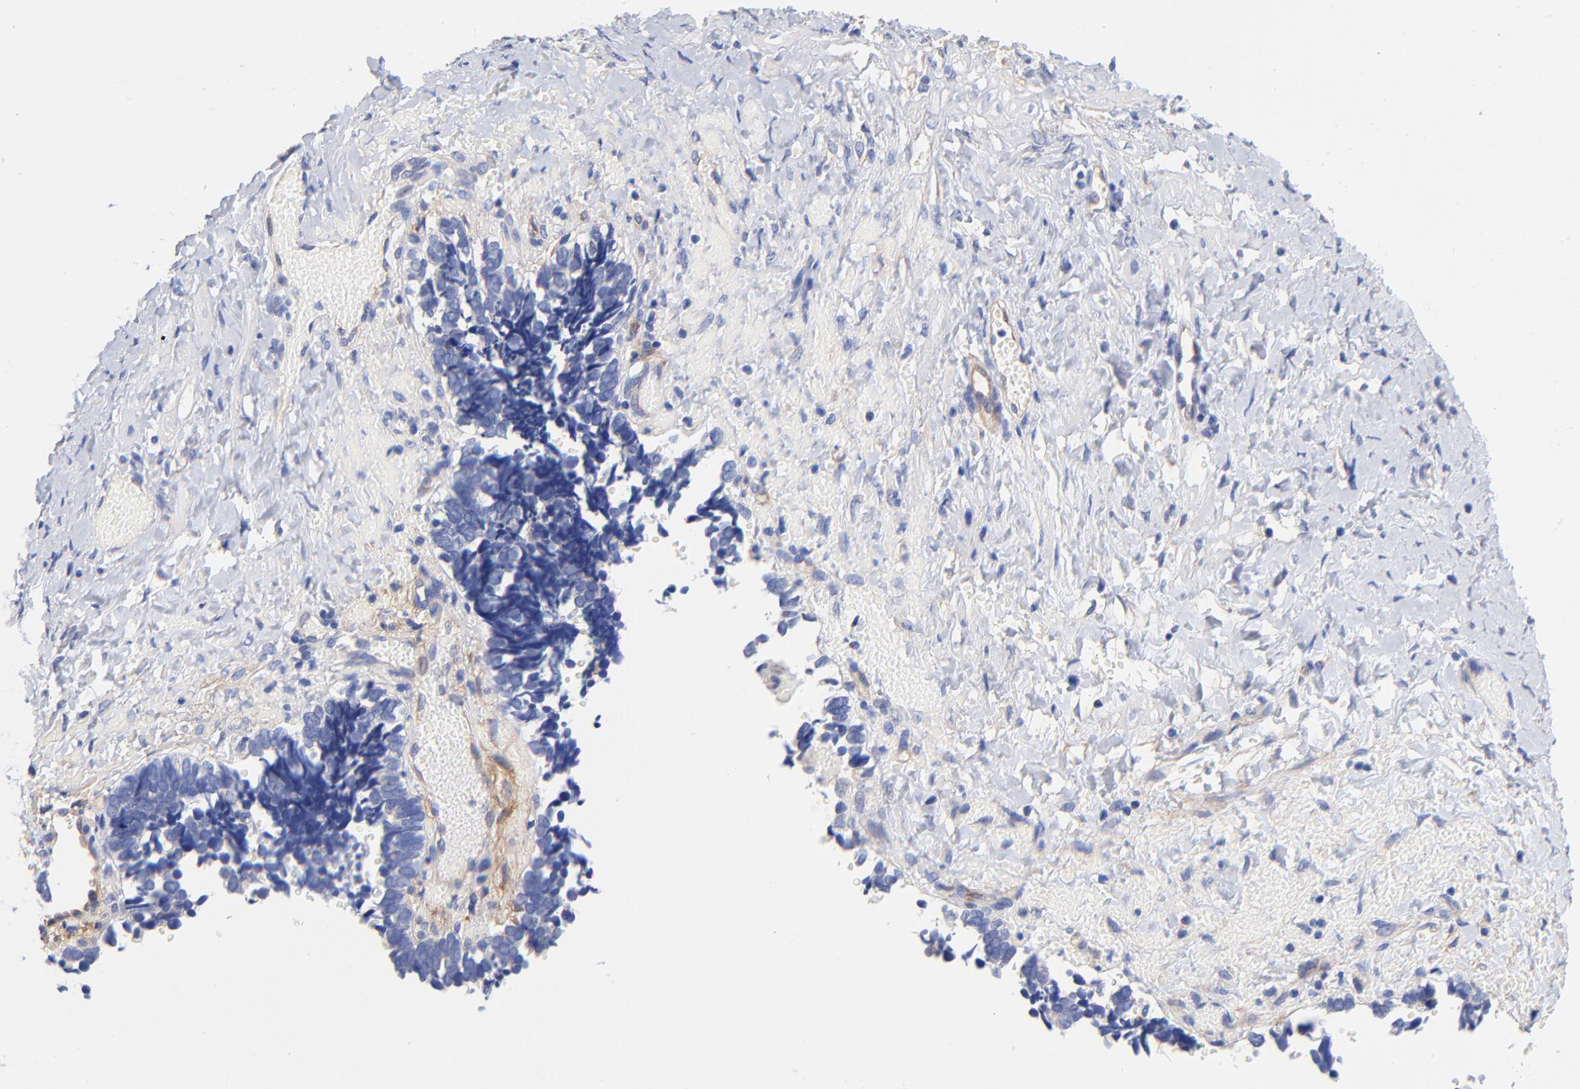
{"staining": {"intensity": "negative", "quantity": "none", "location": "none"}, "tissue": "ovarian cancer", "cell_type": "Tumor cells", "image_type": "cancer", "snomed": [{"axis": "morphology", "description": "Cystadenocarcinoma, serous, NOS"}, {"axis": "topography", "description": "Ovary"}], "caption": "Ovarian serous cystadenocarcinoma was stained to show a protein in brown. There is no significant positivity in tumor cells.", "gene": "SLC44A2", "patient": {"sex": "female", "age": 77}}